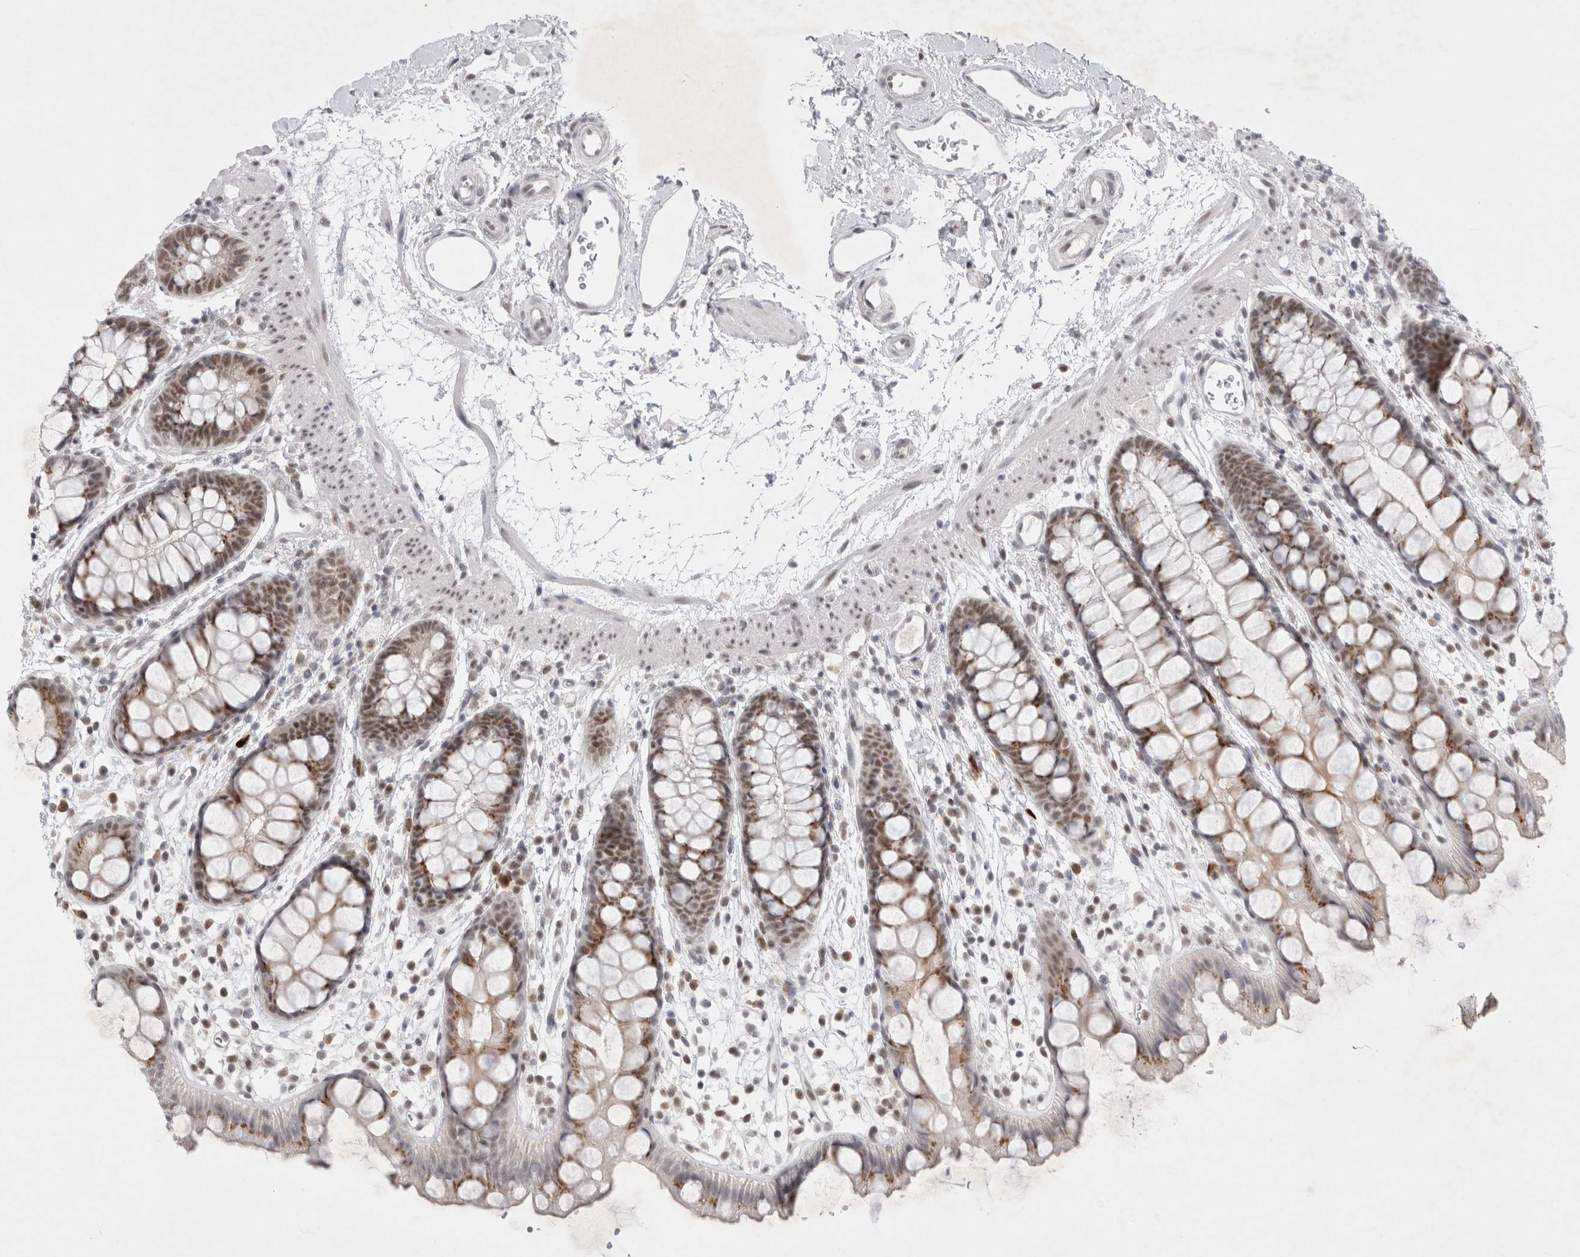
{"staining": {"intensity": "moderate", "quantity": "25%-75%", "location": "nuclear"}, "tissue": "rectum", "cell_type": "Glandular cells", "image_type": "normal", "snomed": [{"axis": "morphology", "description": "Normal tissue, NOS"}, {"axis": "topography", "description": "Rectum"}], "caption": "Moderate nuclear positivity for a protein is present in about 25%-75% of glandular cells of normal rectum using IHC.", "gene": "RECQL4", "patient": {"sex": "female", "age": 65}}